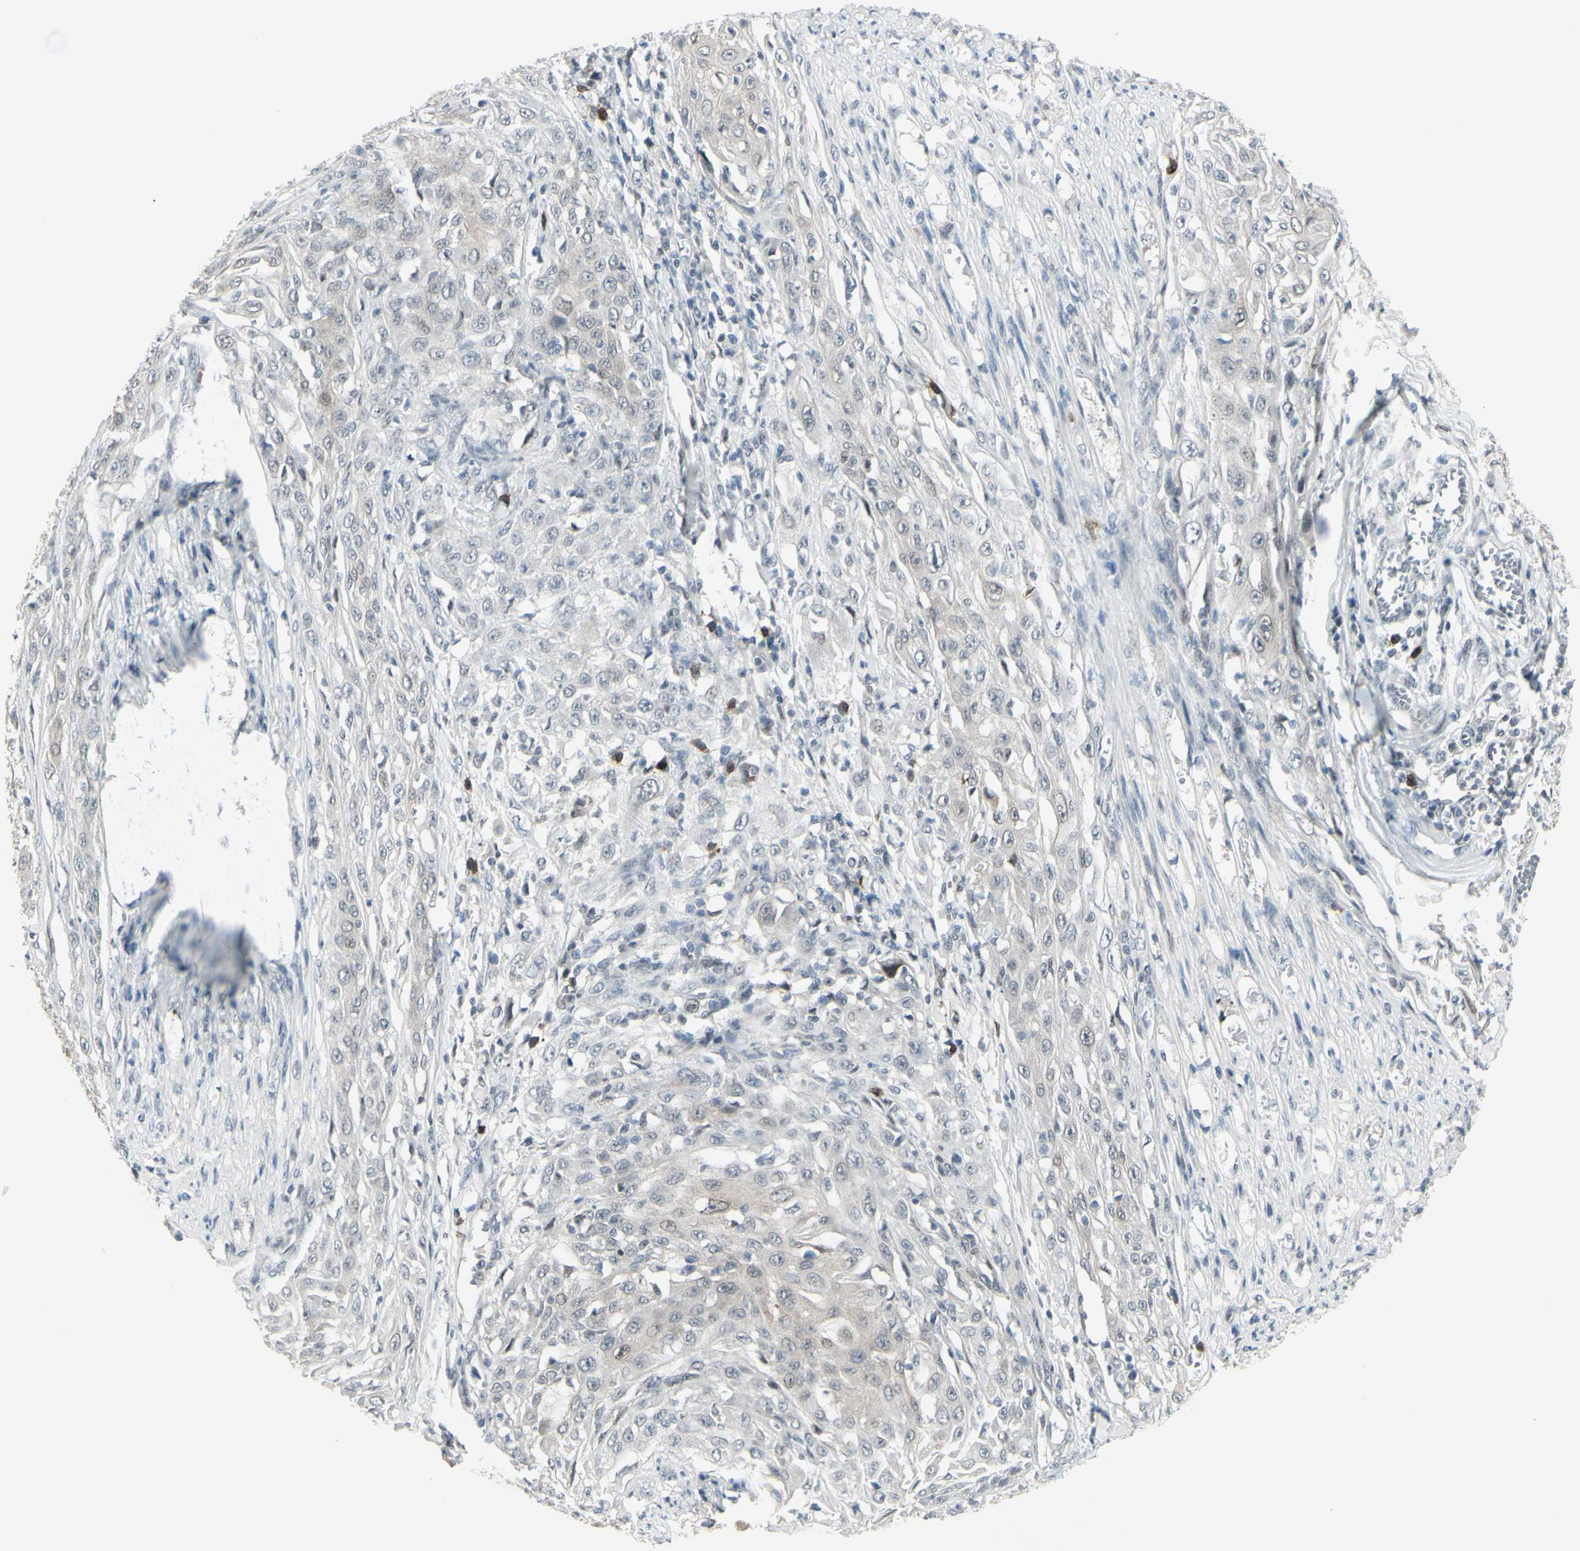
{"staining": {"intensity": "negative", "quantity": "none", "location": "none"}, "tissue": "skin cancer", "cell_type": "Tumor cells", "image_type": "cancer", "snomed": [{"axis": "morphology", "description": "Squamous cell carcinoma, NOS"}, {"axis": "morphology", "description": "Squamous cell carcinoma, metastatic, NOS"}, {"axis": "topography", "description": "Skin"}, {"axis": "topography", "description": "Lymph node"}], "caption": "The immunohistochemistry (IHC) histopathology image has no significant positivity in tumor cells of skin cancer tissue.", "gene": "ETNK1", "patient": {"sex": "male", "age": 75}}